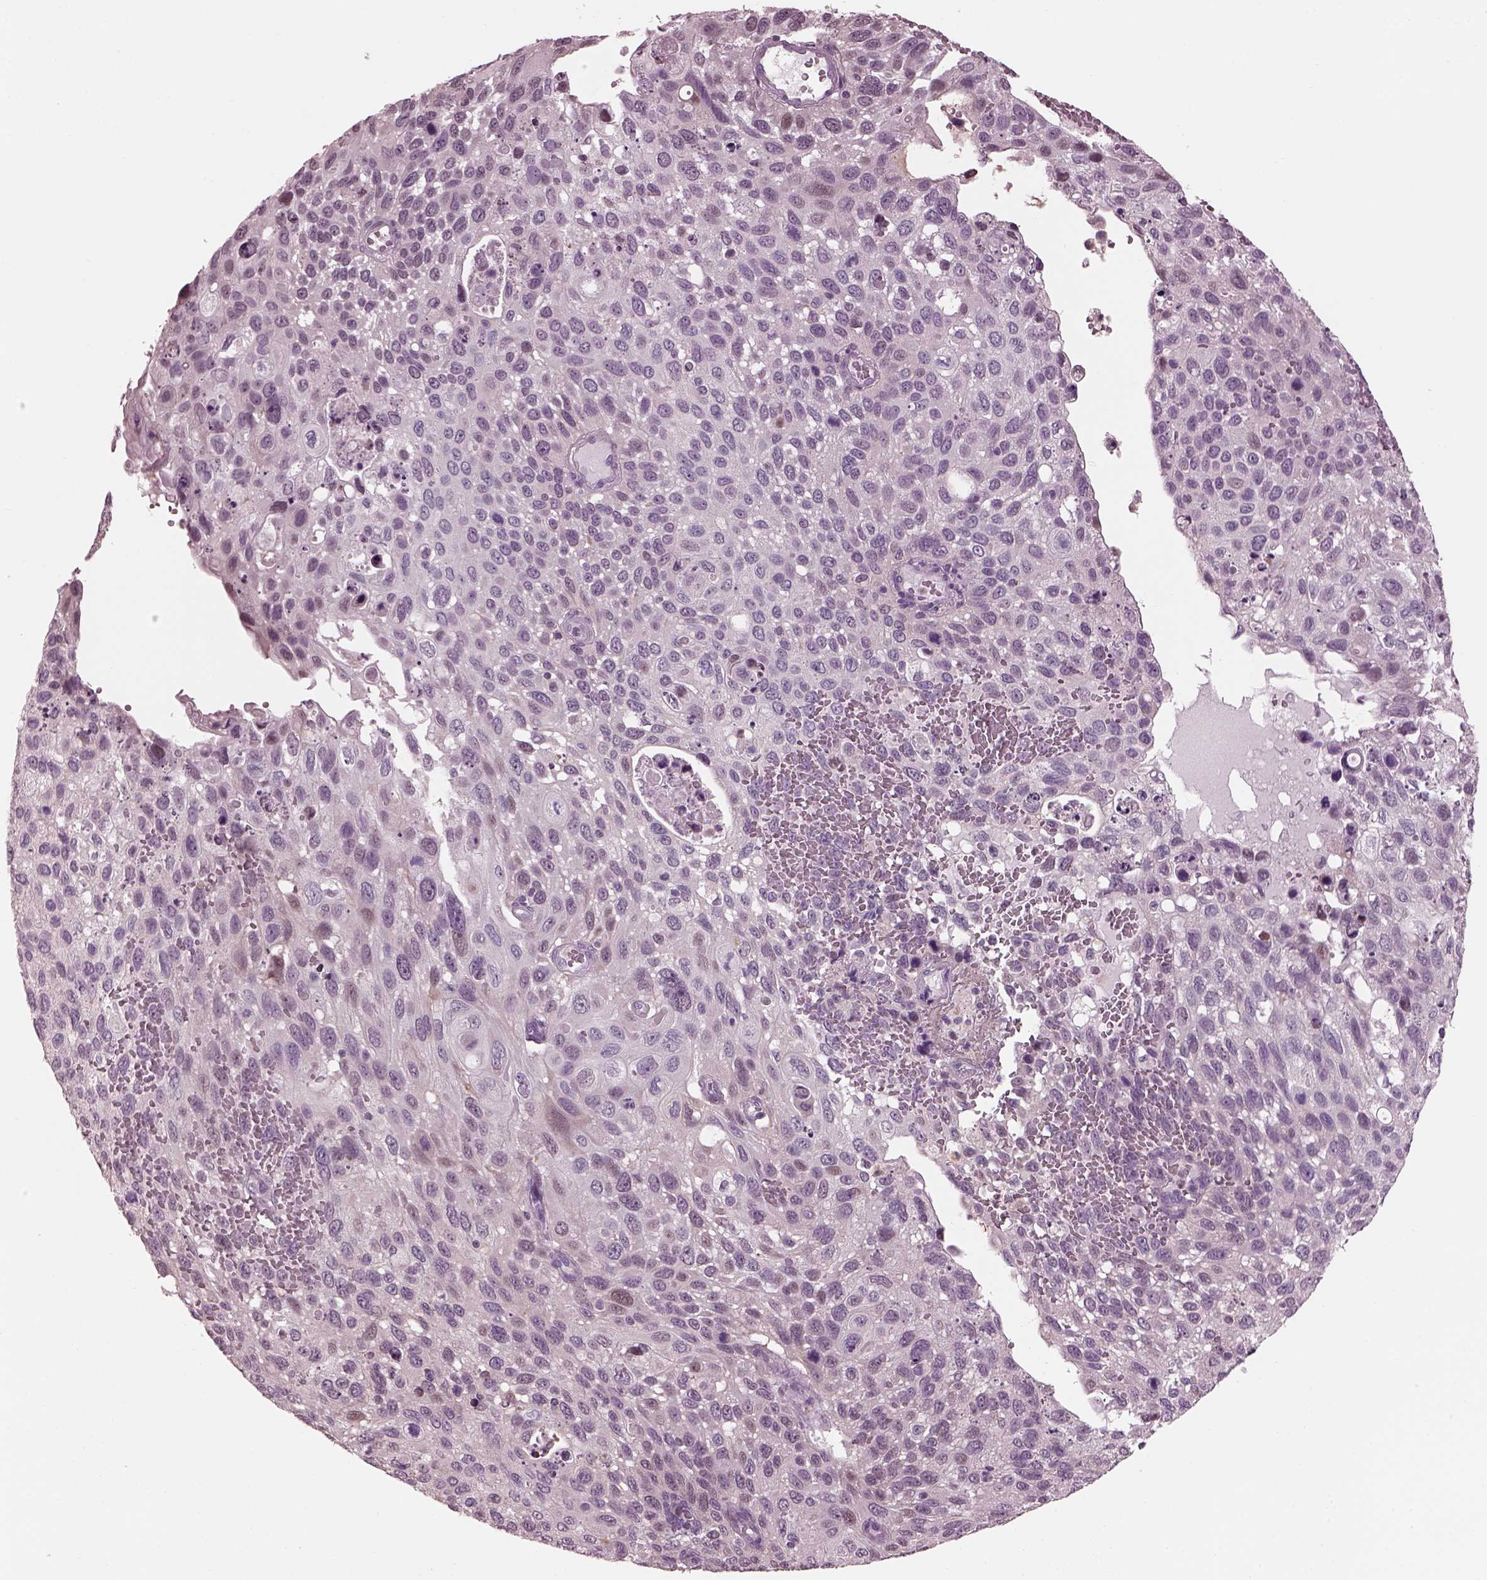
{"staining": {"intensity": "negative", "quantity": "none", "location": "none"}, "tissue": "cervical cancer", "cell_type": "Tumor cells", "image_type": "cancer", "snomed": [{"axis": "morphology", "description": "Squamous cell carcinoma, NOS"}, {"axis": "topography", "description": "Cervix"}], "caption": "DAB immunohistochemical staining of human cervical squamous cell carcinoma demonstrates no significant positivity in tumor cells. (DAB immunohistochemistry, high magnification).", "gene": "BFSP1", "patient": {"sex": "female", "age": 70}}